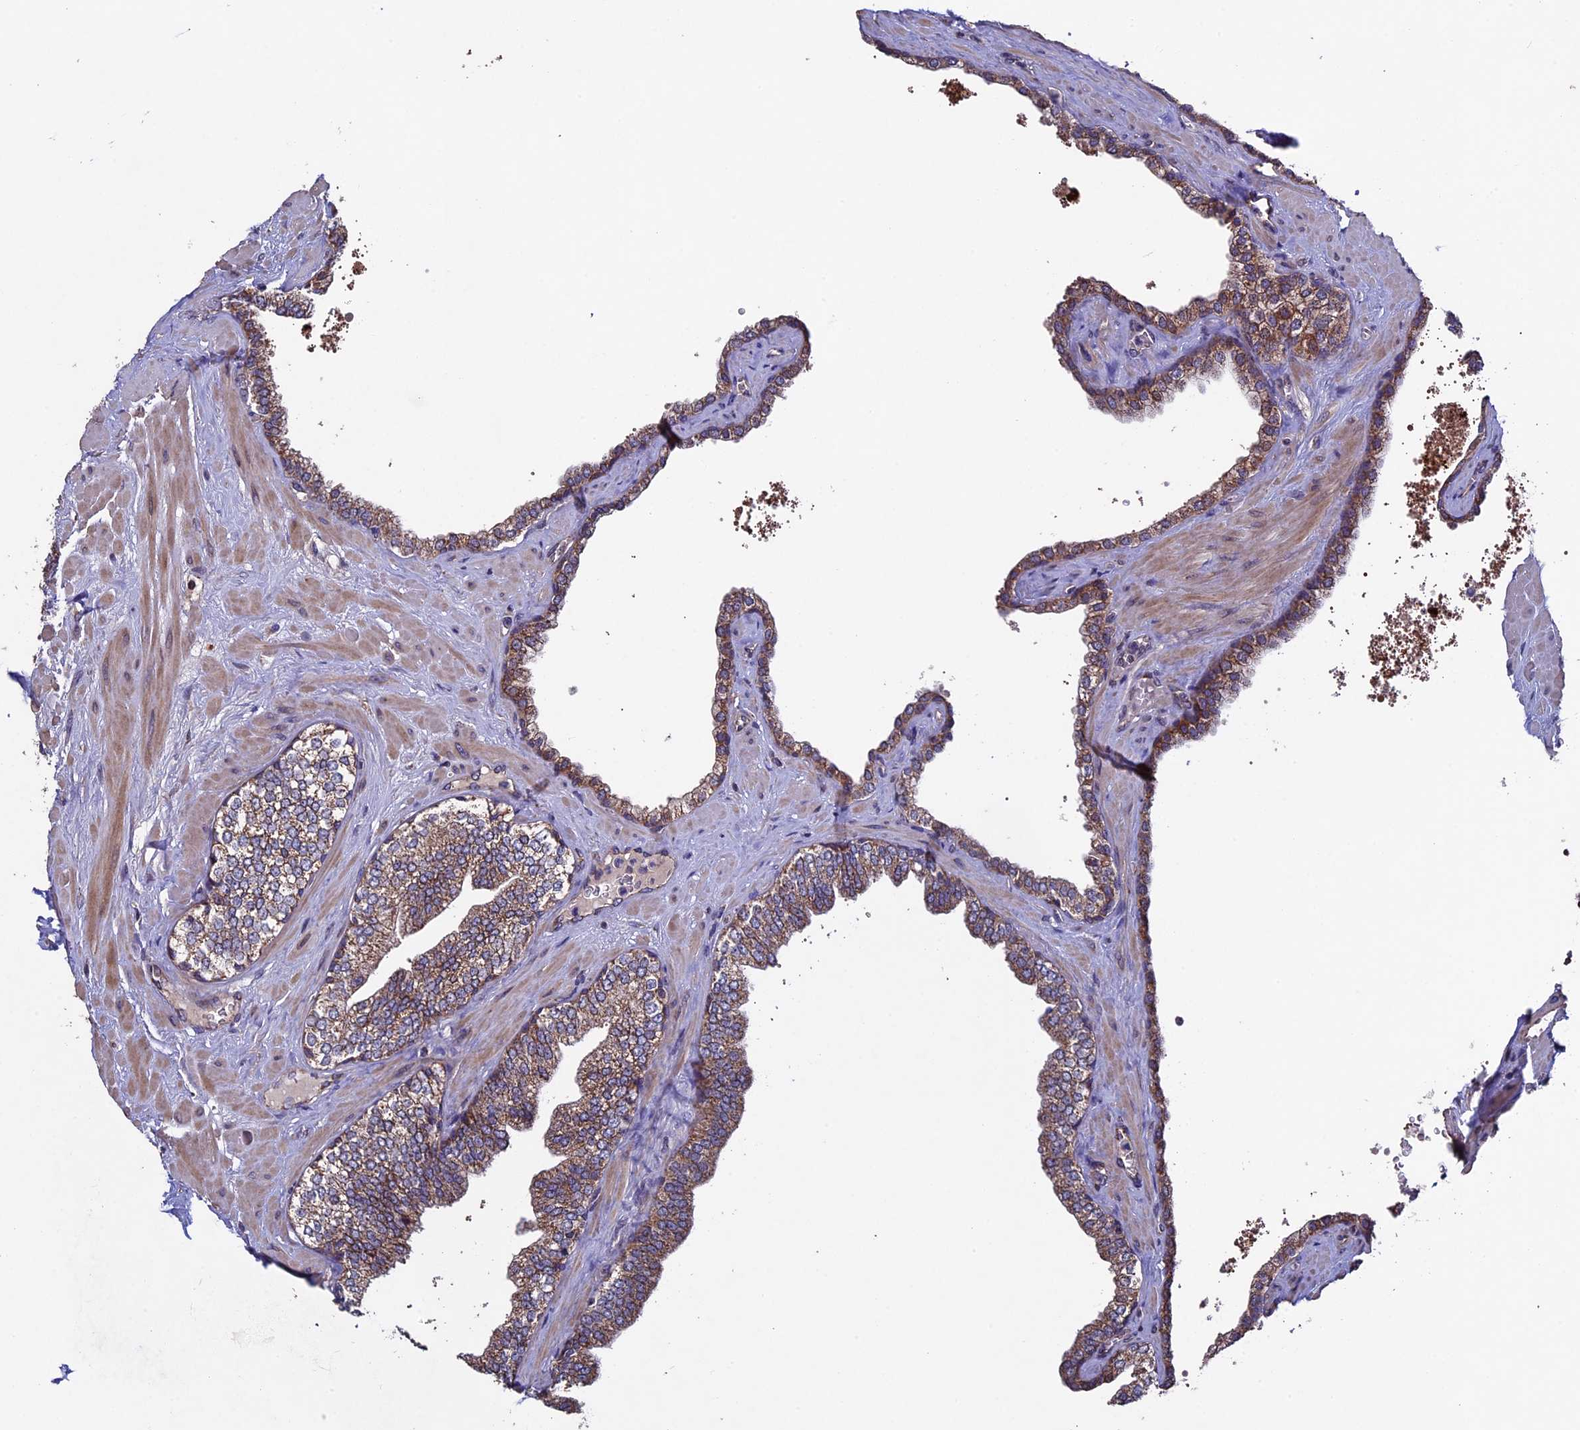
{"staining": {"intensity": "moderate", "quantity": ">75%", "location": "cytoplasmic/membranous"}, "tissue": "prostate", "cell_type": "Glandular cells", "image_type": "normal", "snomed": [{"axis": "morphology", "description": "Normal tissue, NOS"}, {"axis": "topography", "description": "Prostate"}], "caption": "Glandular cells reveal moderate cytoplasmic/membranous staining in approximately >75% of cells in normal prostate. (Stains: DAB in brown, nuclei in blue, Microscopy: brightfield microscopy at high magnification).", "gene": "RNF17", "patient": {"sex": "male", "age": 60}}